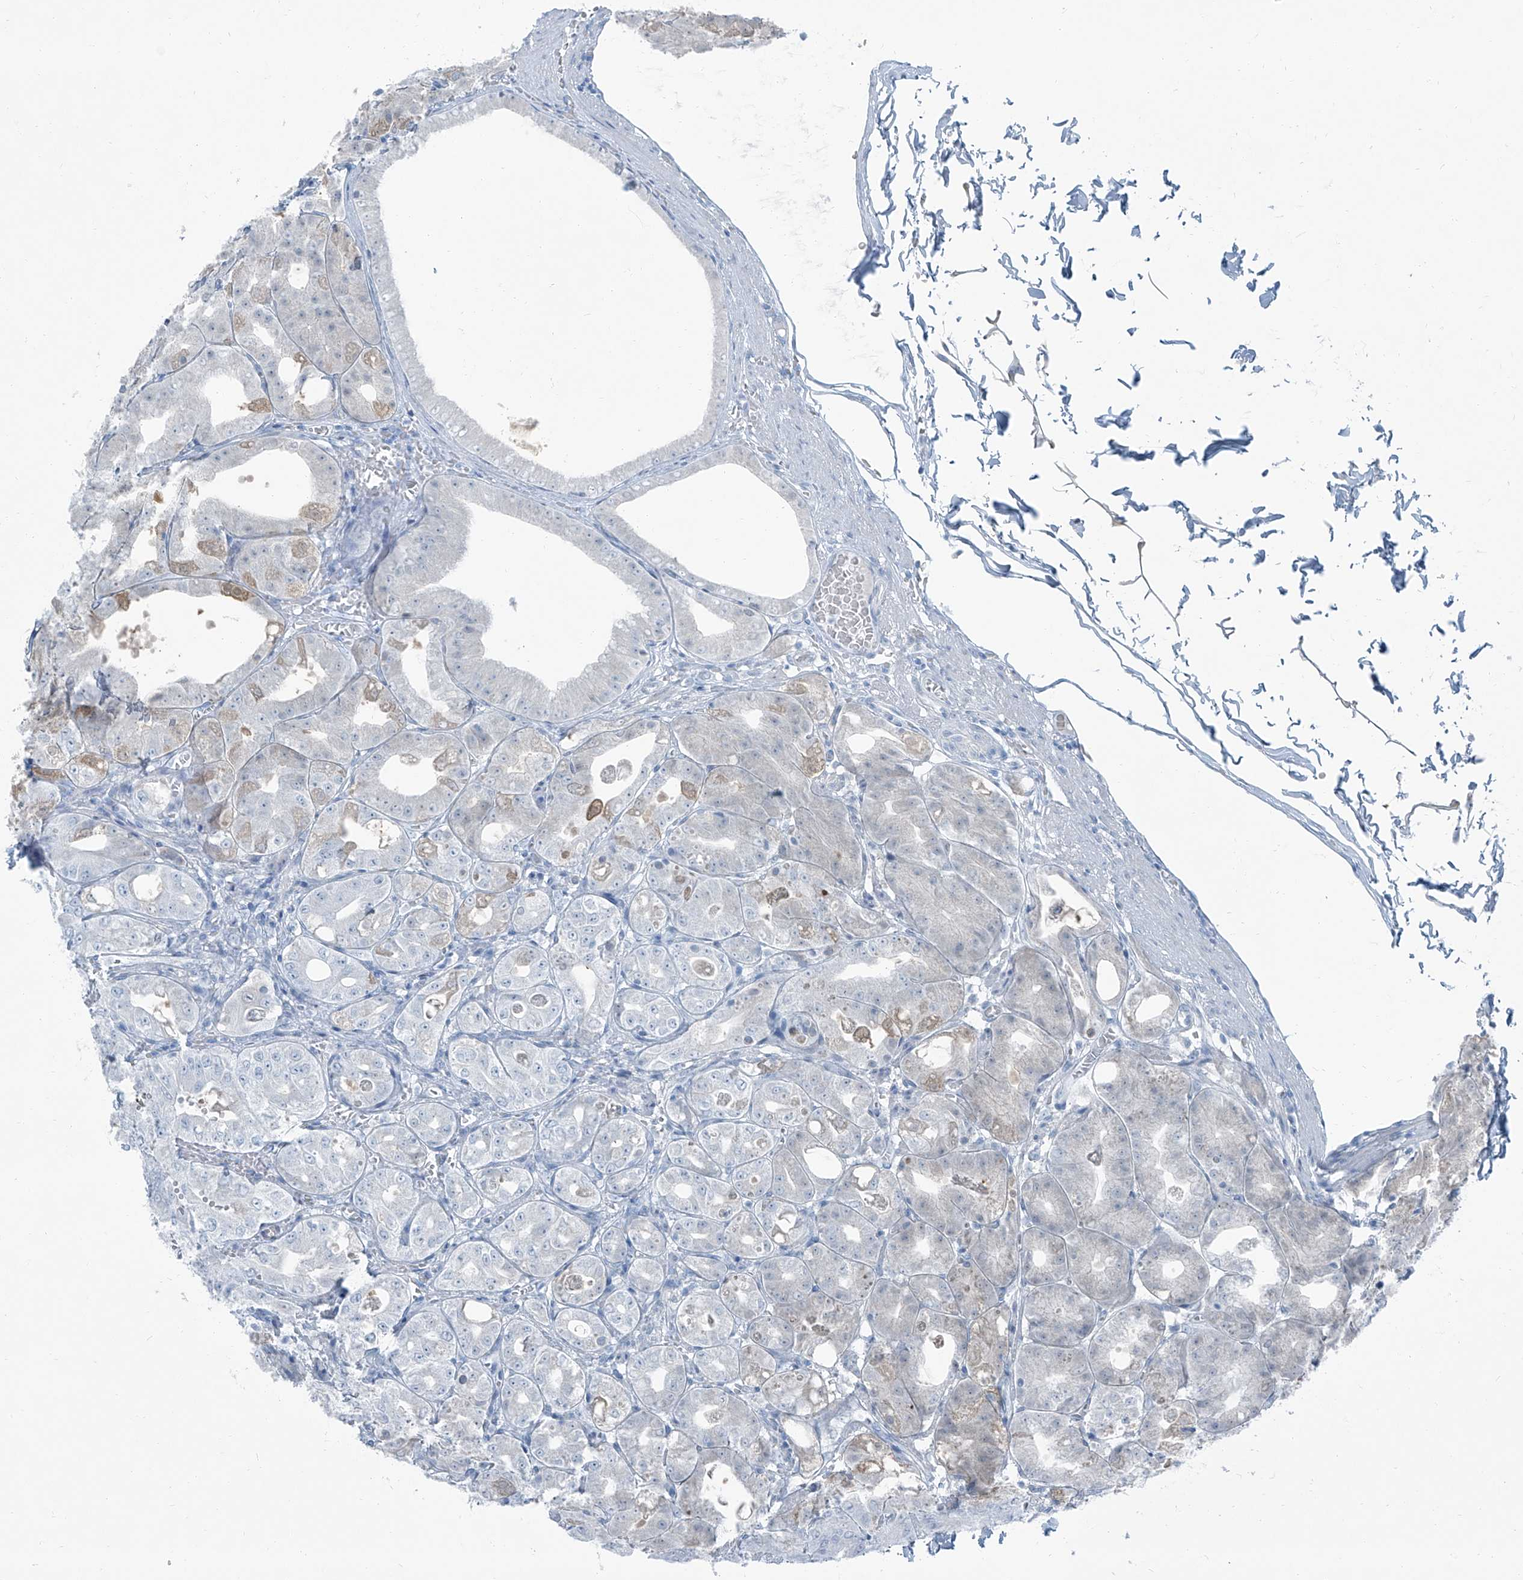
{"staining": {"intensity": "weak", "quantity": "<25%", "location": "cytoplasmic/membranous"}, "tissue": "stomach", "cell_type": "Glandular cells", "image_type": "normal", "snomed": [{"axis": "morphology", "description": "Normal tissue, NOS"}, {"axis": "topography", "description": "Stomach, lower"}], "caption": "Photomicrograph shows no protein positivity in glandular cells of normal stomach.", "gene": "RGN", "patient": {"sex": "male", "age": 71}}